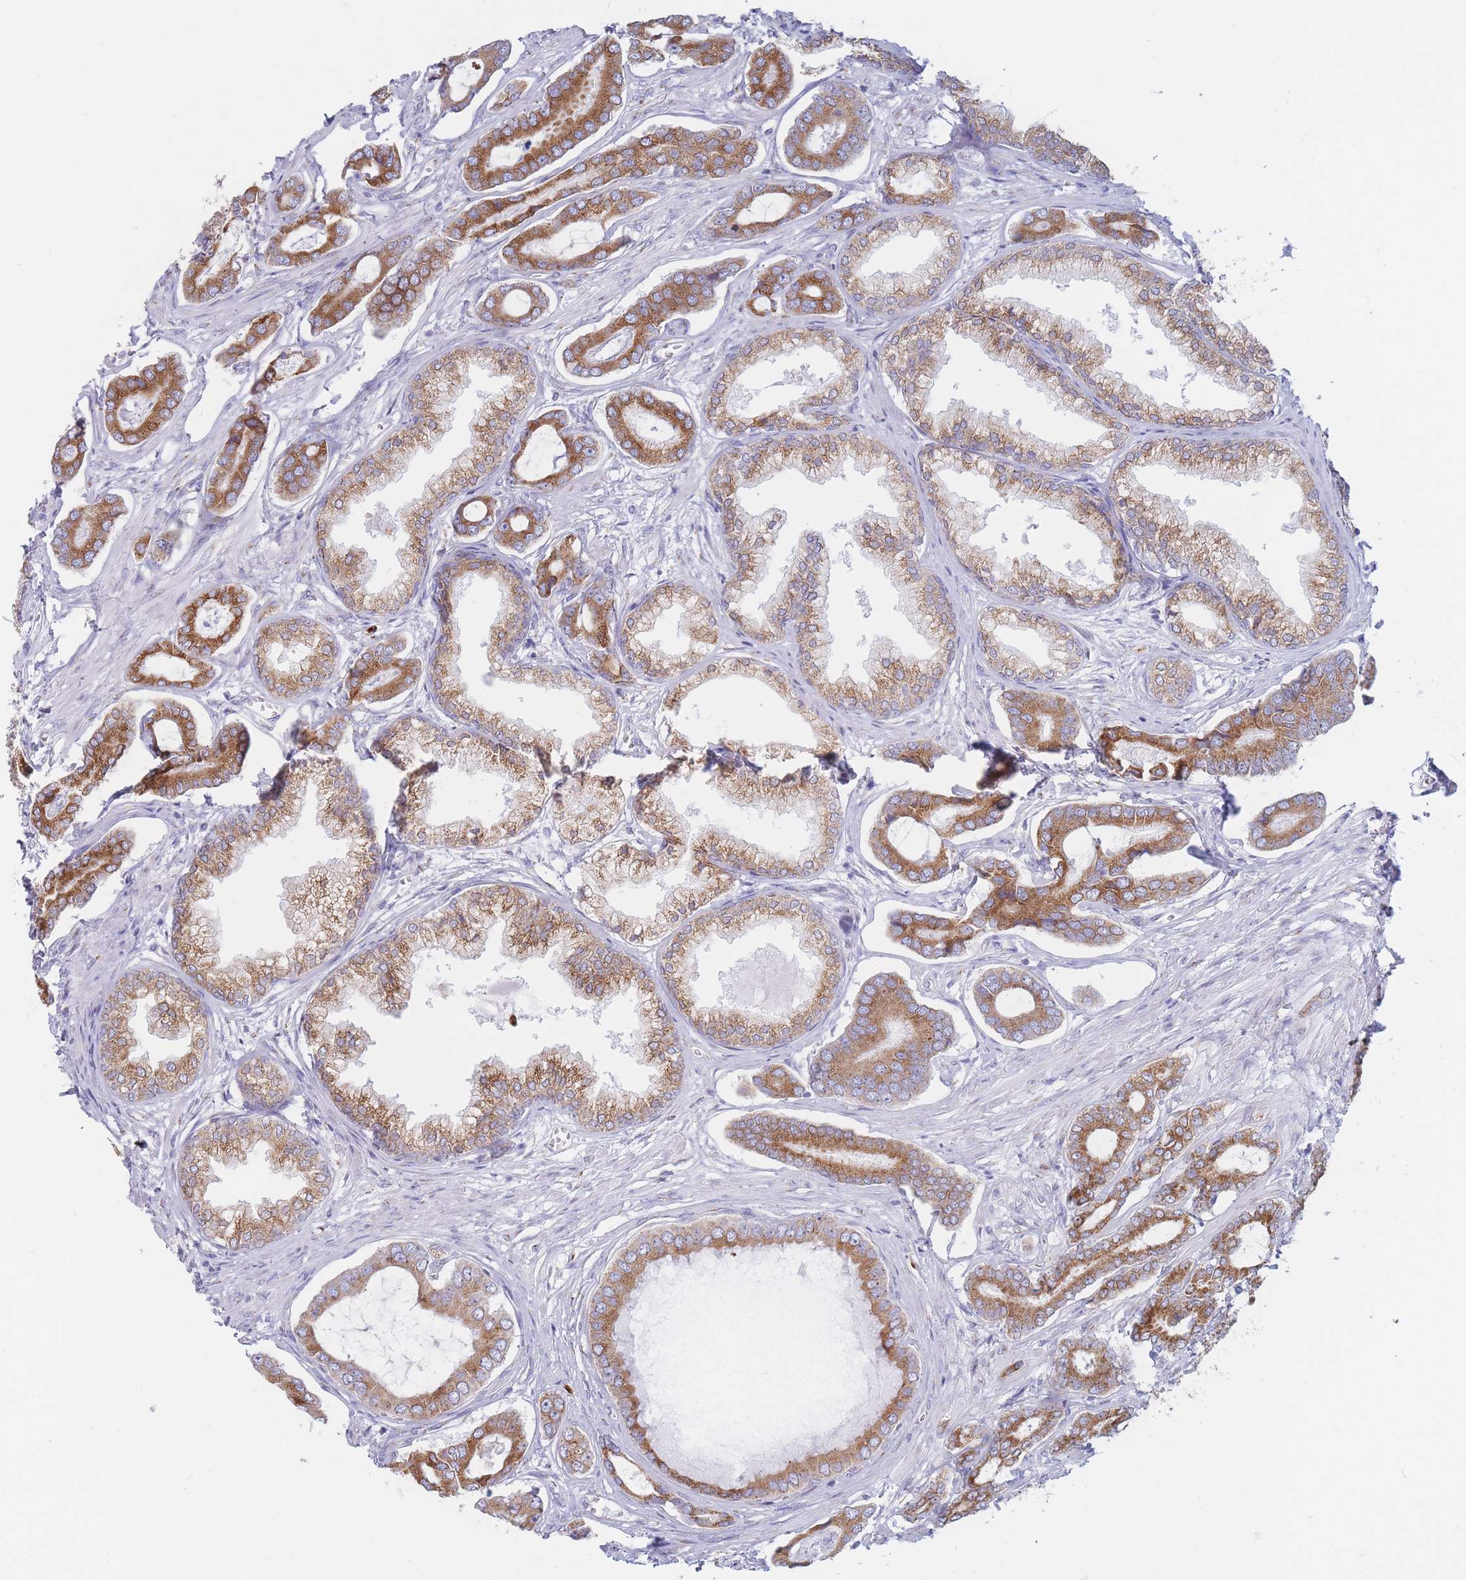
{"staining": {"intensity": "moderate", "quantity": ">75%", "location": "cytoplasmic/membranous"}, "tissue": "prostate cancer", "cell_type": "Tumor cells", "image_type": "cancer", "snomed": [{"axis": "morphology", "description": "Adenocarcinoma, NOS"}, {"axis": "topography", "description": "Prostate and seminal vesicle, NOS"}], "caption": "Adenocarcinoma (prostate) stained for a protein shows moderate cytoplasmic/membranous positivity in tumor cells. (Stains: DAB in brown, nuclei in blue, Microscopy: brightfield microscopy at high magnification).", "gene": "MRPL30", "patient": {"sex": "male", "age": 76}}